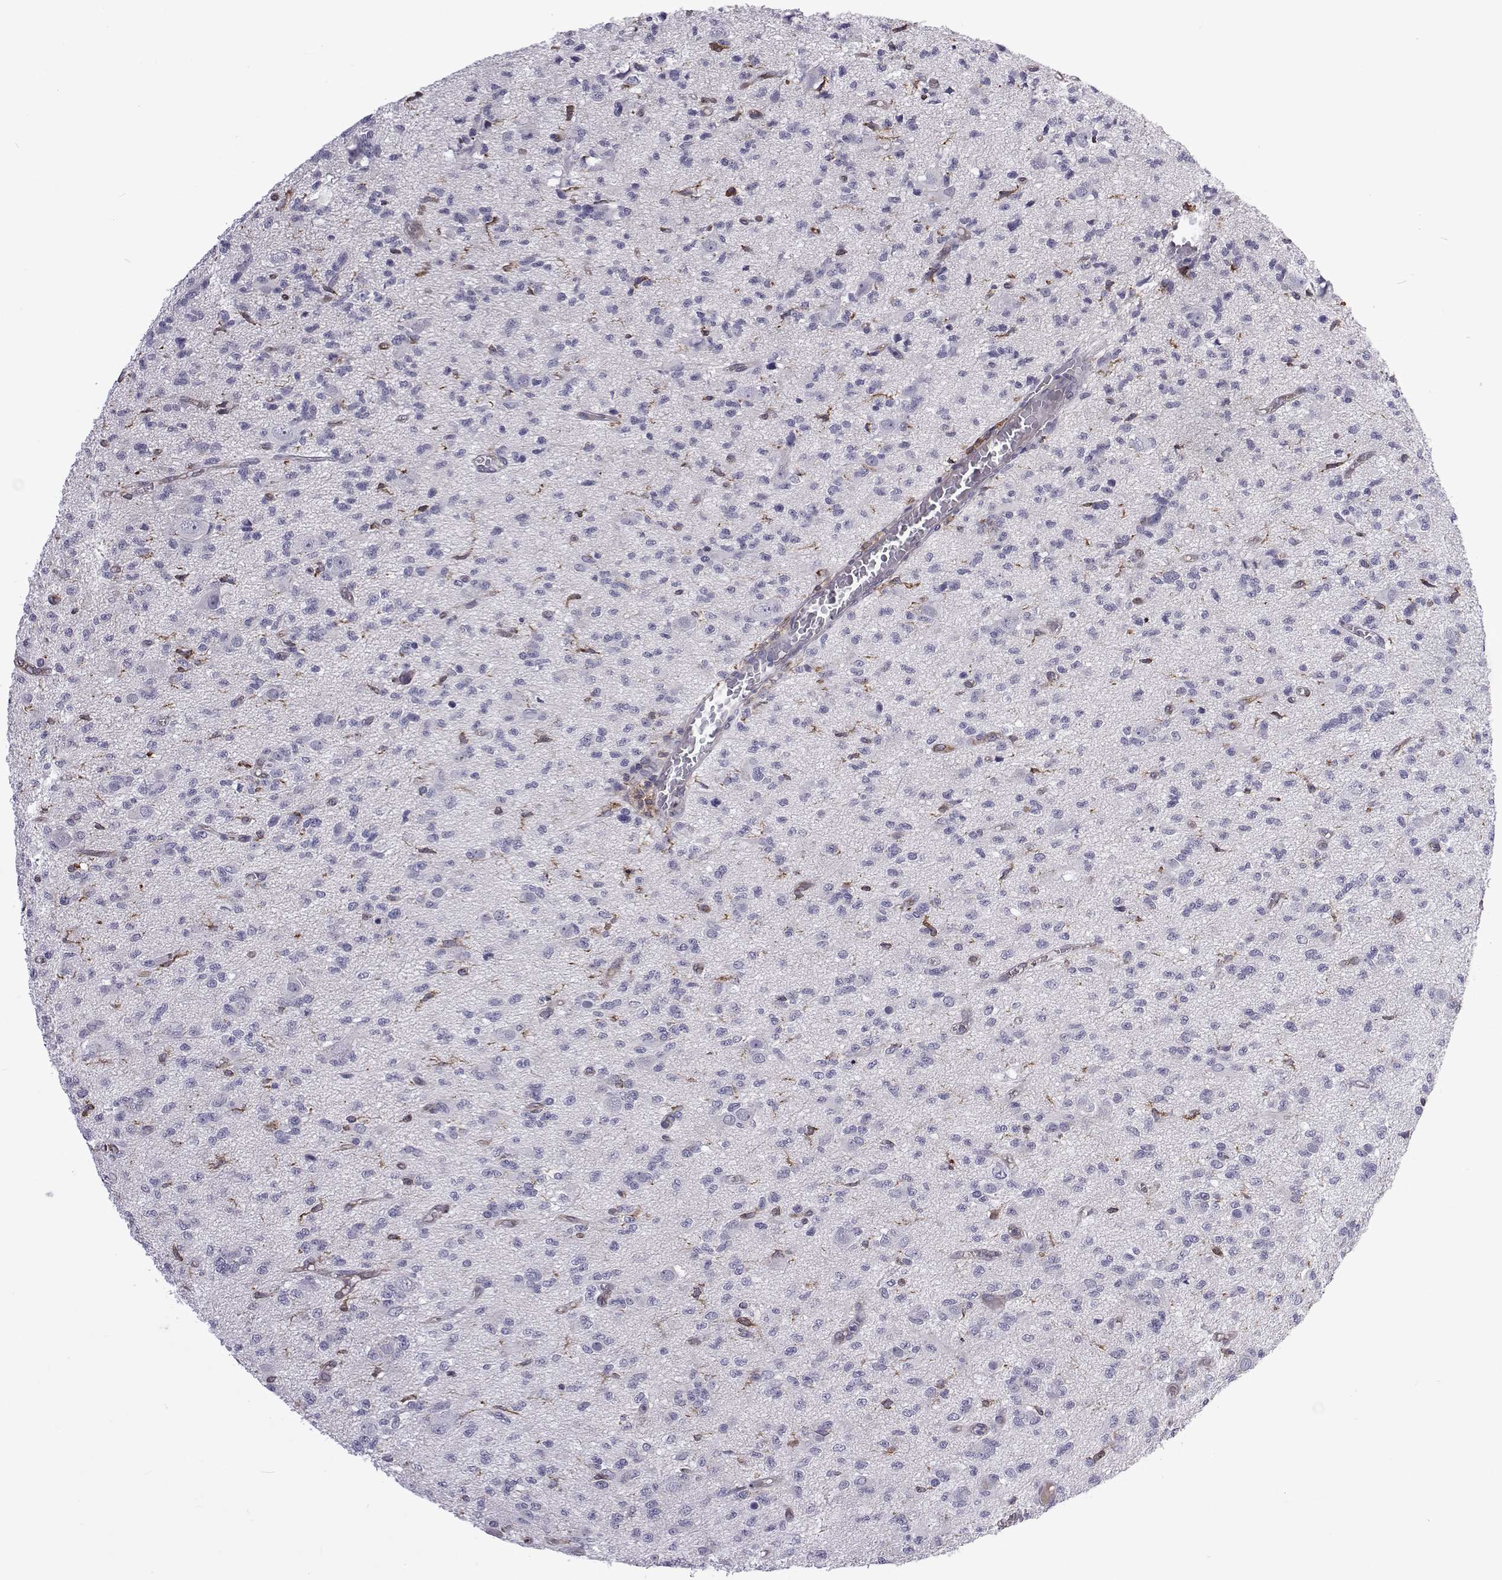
{"staining": {"intensity": "negative", "quantity": "none", "location": "none"}, "tissue": "glioma", "cell_type": "Tumor cells", "image_type": "cancer", "snomed": [{"axis": "morphology", "description": "Glioma, malignant, Low grade"}, {"axis": "topography", "description": "Brain"}], "caption": "Immunohistochemistry (IHC) of human low-grade glioma (malignant) shows no expression in tumor cells.", "gene": "TCF15", "patient": {"sex": "male", "age": 64}}